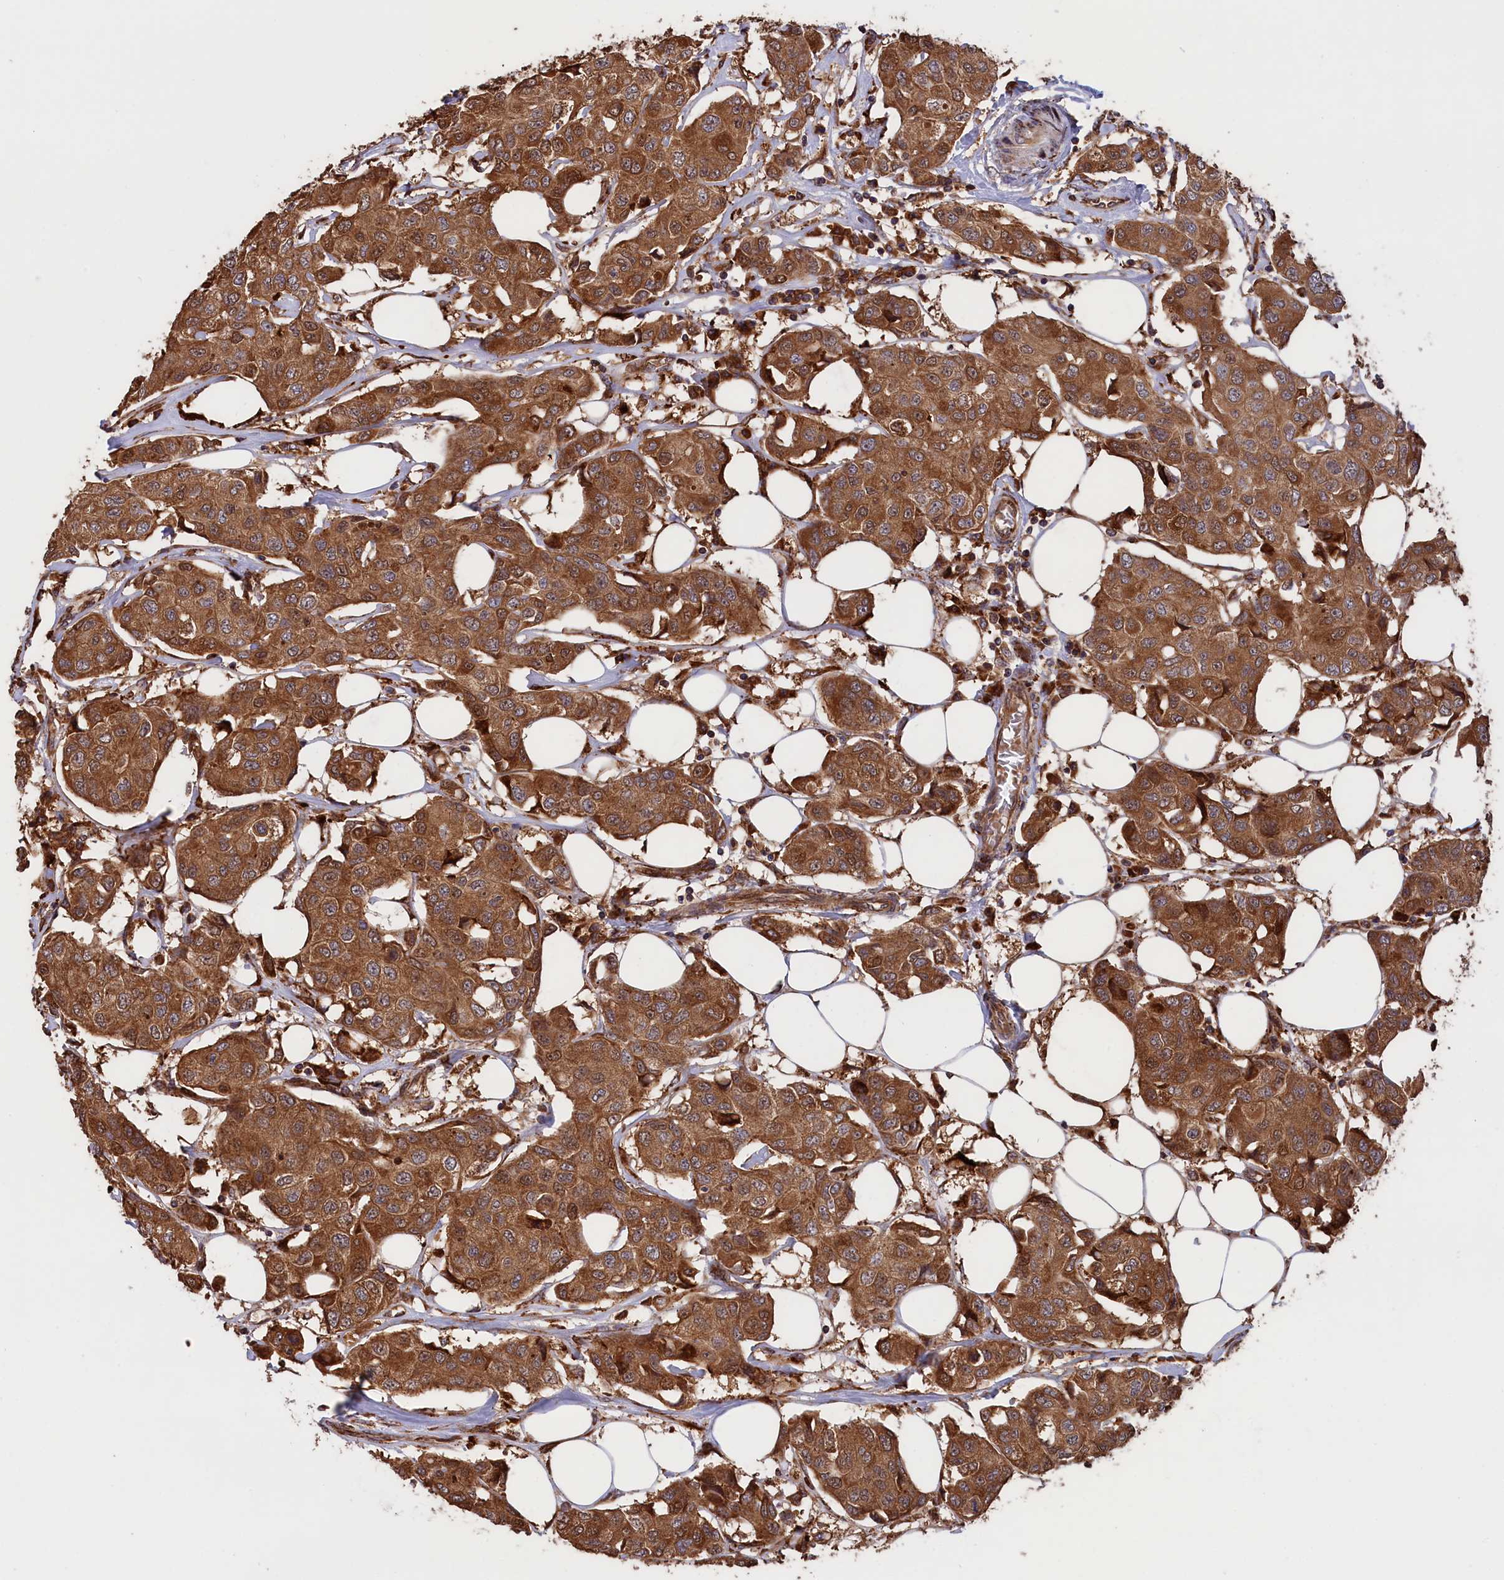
{"staining": {"intensity": "moderate", "quantity": ">75%", "location": "cytoplasmic/membranous"}, "tissue": "breast cancer", "cell_type": "Tumor cells", "image_type": "cancer", "snomed": [{"axis": "morphology", "description": "Duct carcinoma"}, {"axis": "topography", "description": "Breast"}], "caption": "Intraductal carcinoma (breast) tissue displays moderate cytoplasmic/membranous positivity in about >75% of tumor cells (Stains: DAB in brown, nuclei in blue, Microscopy: brightfield microscopy at high magnification).", "gene": "PLA2G4C", "patient": {"sex": "female", "age": 80}}